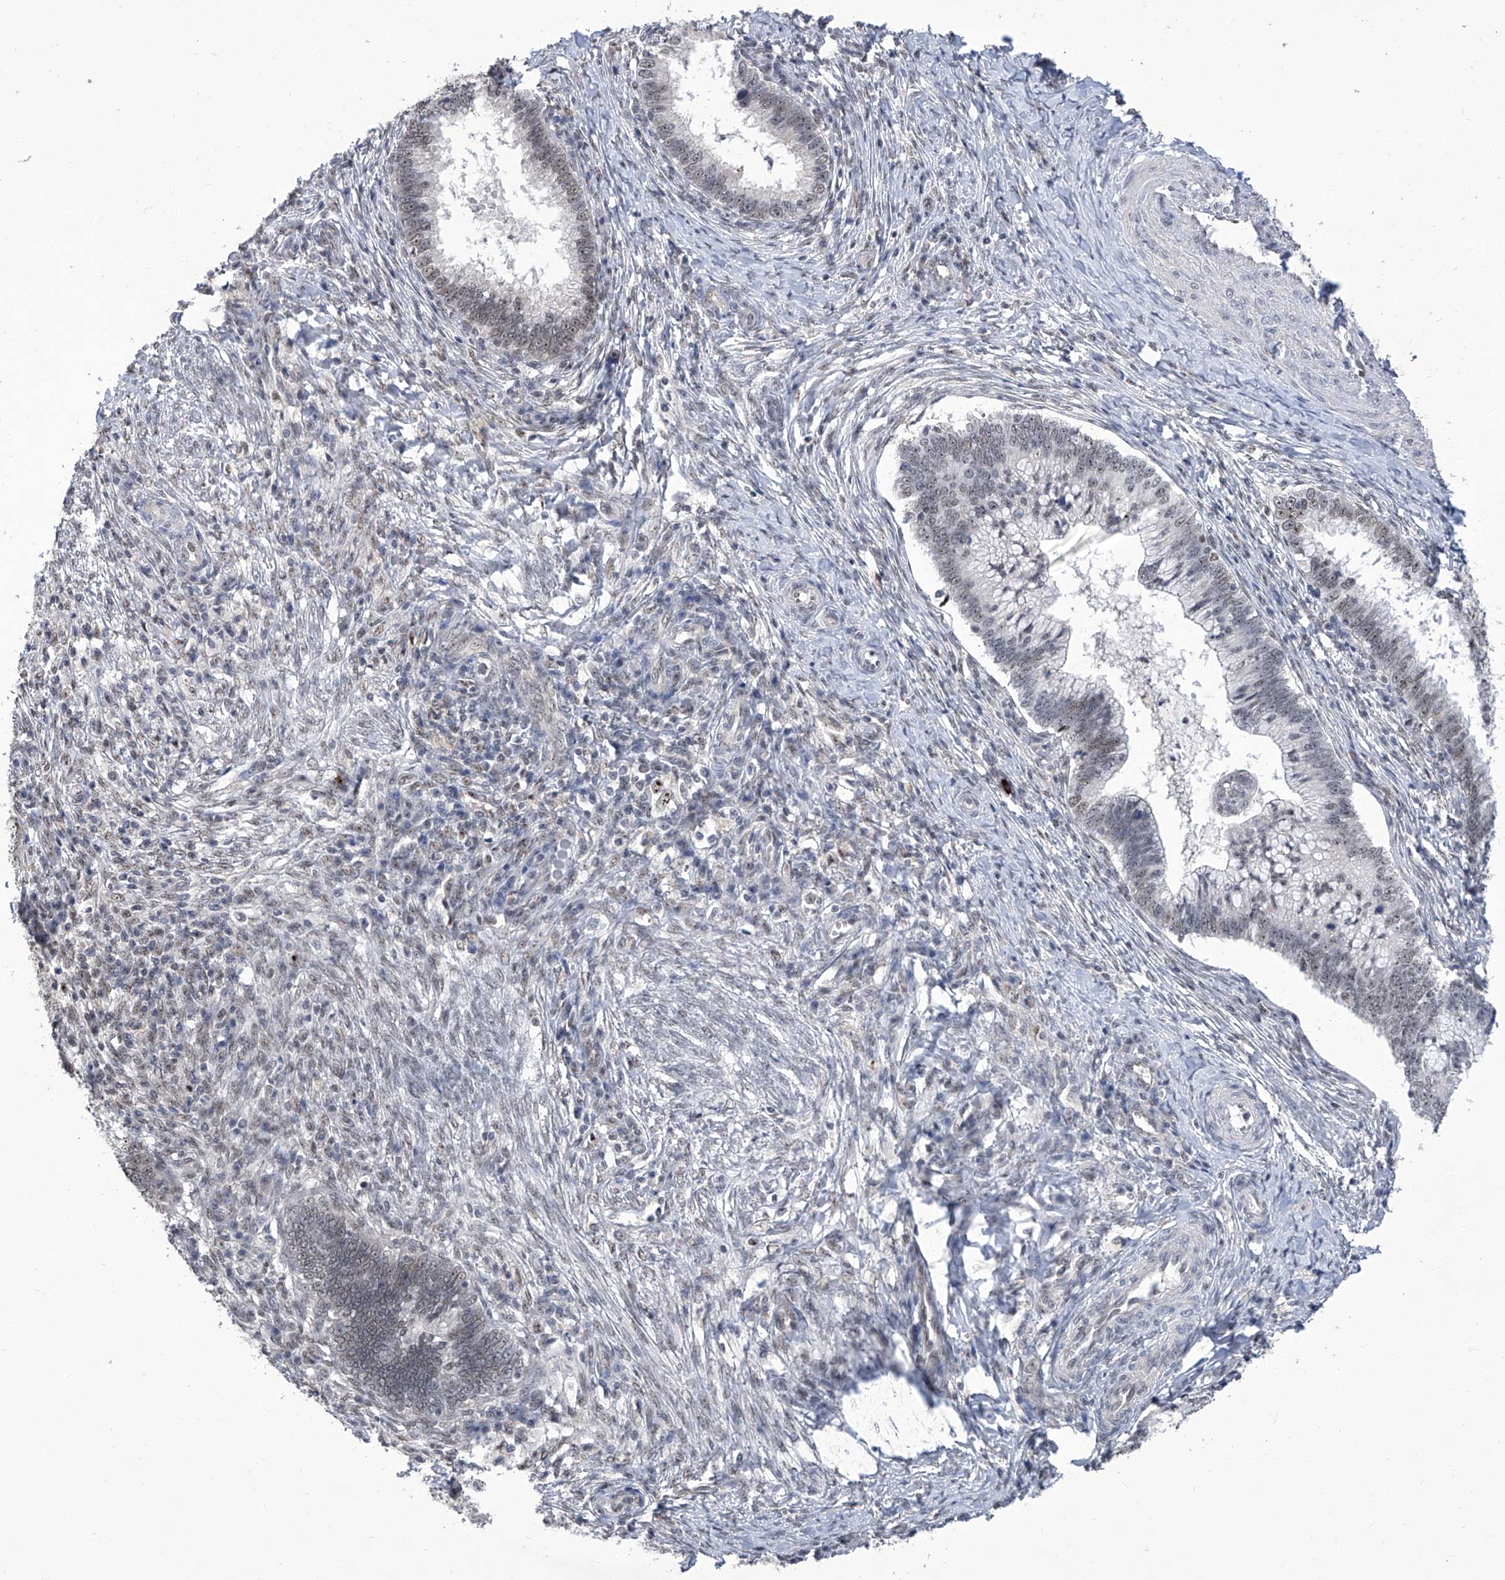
{"staining": {"intensity": "weak", "quantity": "25%-75%", "location": "nuclear"}, "tissue": "cervical cancer", "cell_type": "Tumor cells", "image_type": "cancer", "snomed": [{"axis": "morphology", "description": "Adenocarcinoma, NOS"}, {"axis": "topography", "description": "Cervix"}], "caption": "Immunohistochemistry histopathology image of neoplastic tissue: cervical cancer (adenocarcinoma) stained using immunohistochemistry (IHC) shows low levels of weak protein expression localized specifically in the nuclear of tumor cells, appearing as a nuclear brown color.", "gene": "CMTR1", "patient": {"sex": "female", "age": 36}}